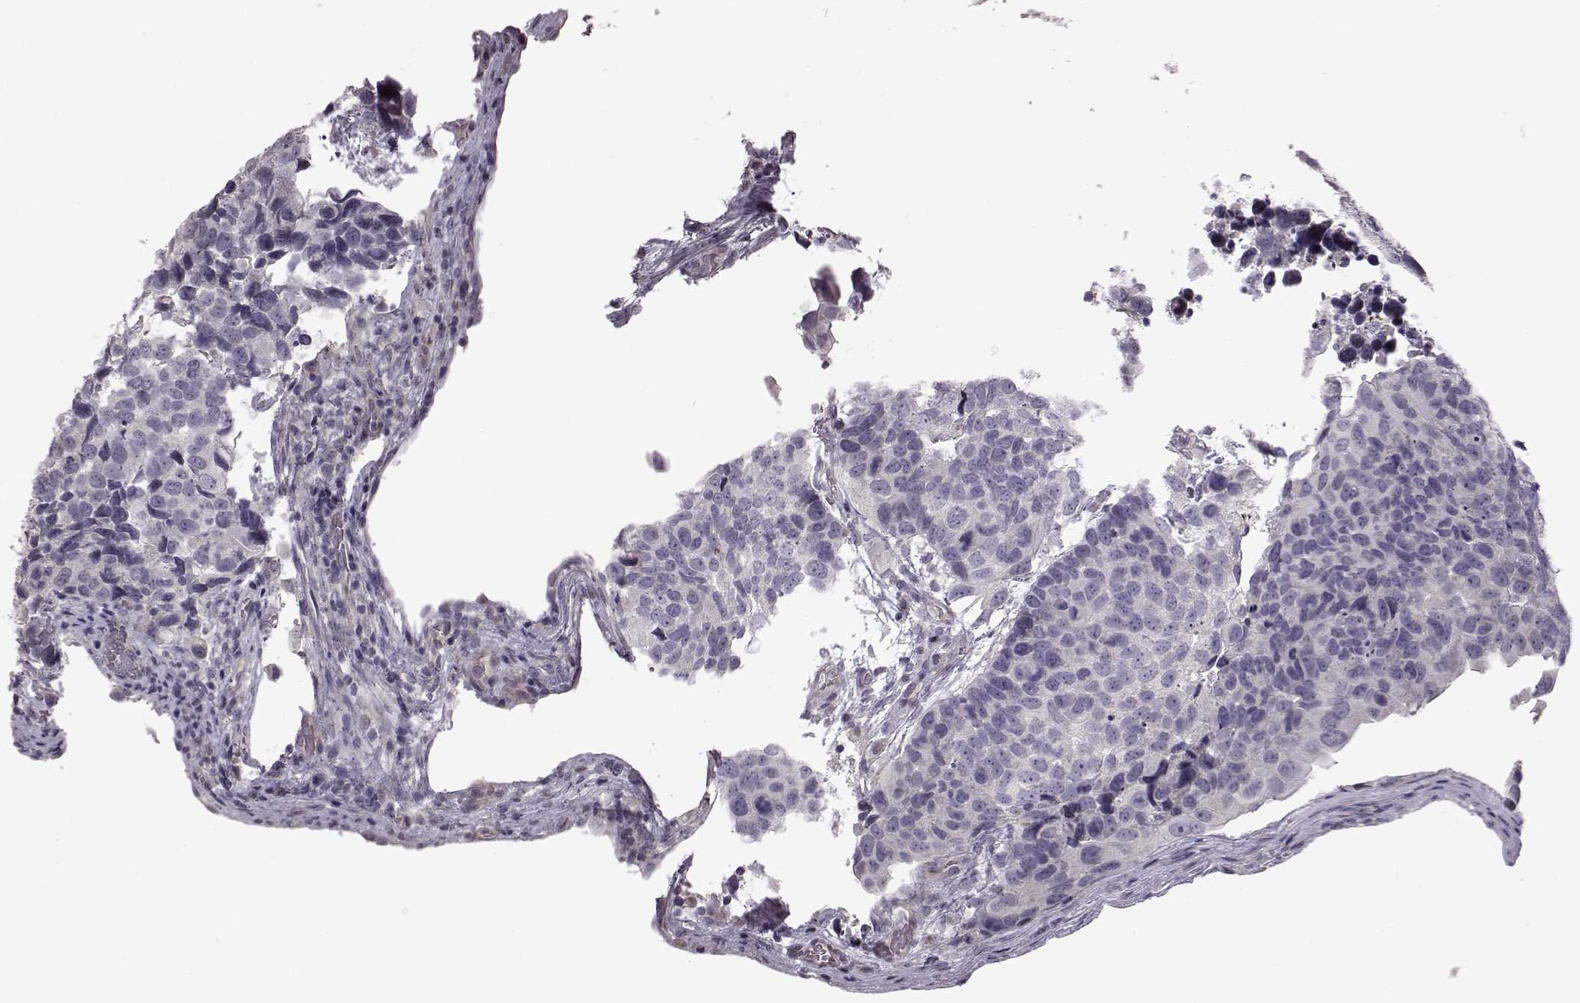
{"staining": {"intensity": "negative", "quantity": "none", "location": "none"}, "tissue": "urothelial cancer", "cell_type": "Tumor cells", "image_type": "cancer", "snomed": [{"axis": "morphology", "description": "Urothelial carcinoma, High grade"}, {"axis": "topography", "description": "Urinary bladder"}], "caption": "The IHC image has no significant positivity in tumor cells of urothelial cancer tissue. (Stains: DAB (3,3'-diaminobenzidine) immunohistochemistry with hematoxylin counter stain, Microscopy: brightfield microscopy at high magnification).", "gene": "GAL", "patient": {"sex": "male", "age": 60}}